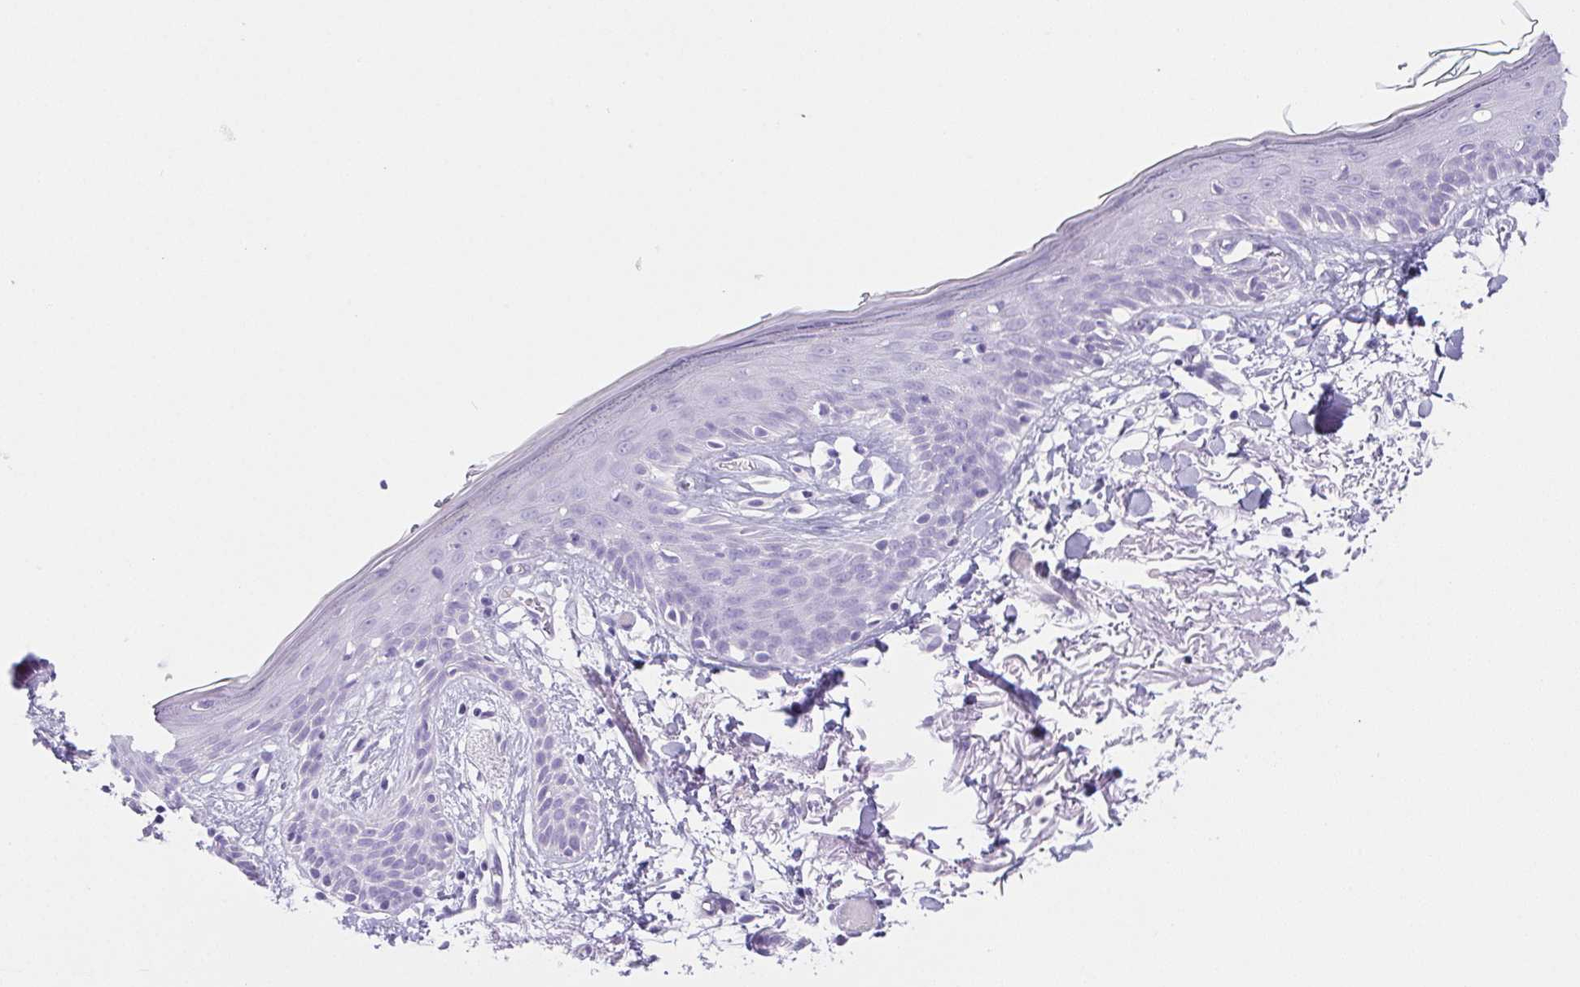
{"staining": {"intensity": "negative", "quantity": "none", "location": "none"}, "tissue": "skin", "cell_type": "Fibroblasts", "image_type": "normal", "snomed": [{"axis": "morphology", "description": "Normal tissue, NOS"}, {"axis": "topography", "description": "Skin"}], "caption": "A photomicrograph of skin stained for a protein reveals no brown staining in fibroblasts. The staining was performed using DAB (3,3'-diaminobenzidine) to visualize the protein expression in brown, while the nuclei were stained in blue with hematoxylin (Magnification: 20x).", "gene": "PNLIP", "patient": {"sex": "male", "age": 79}}